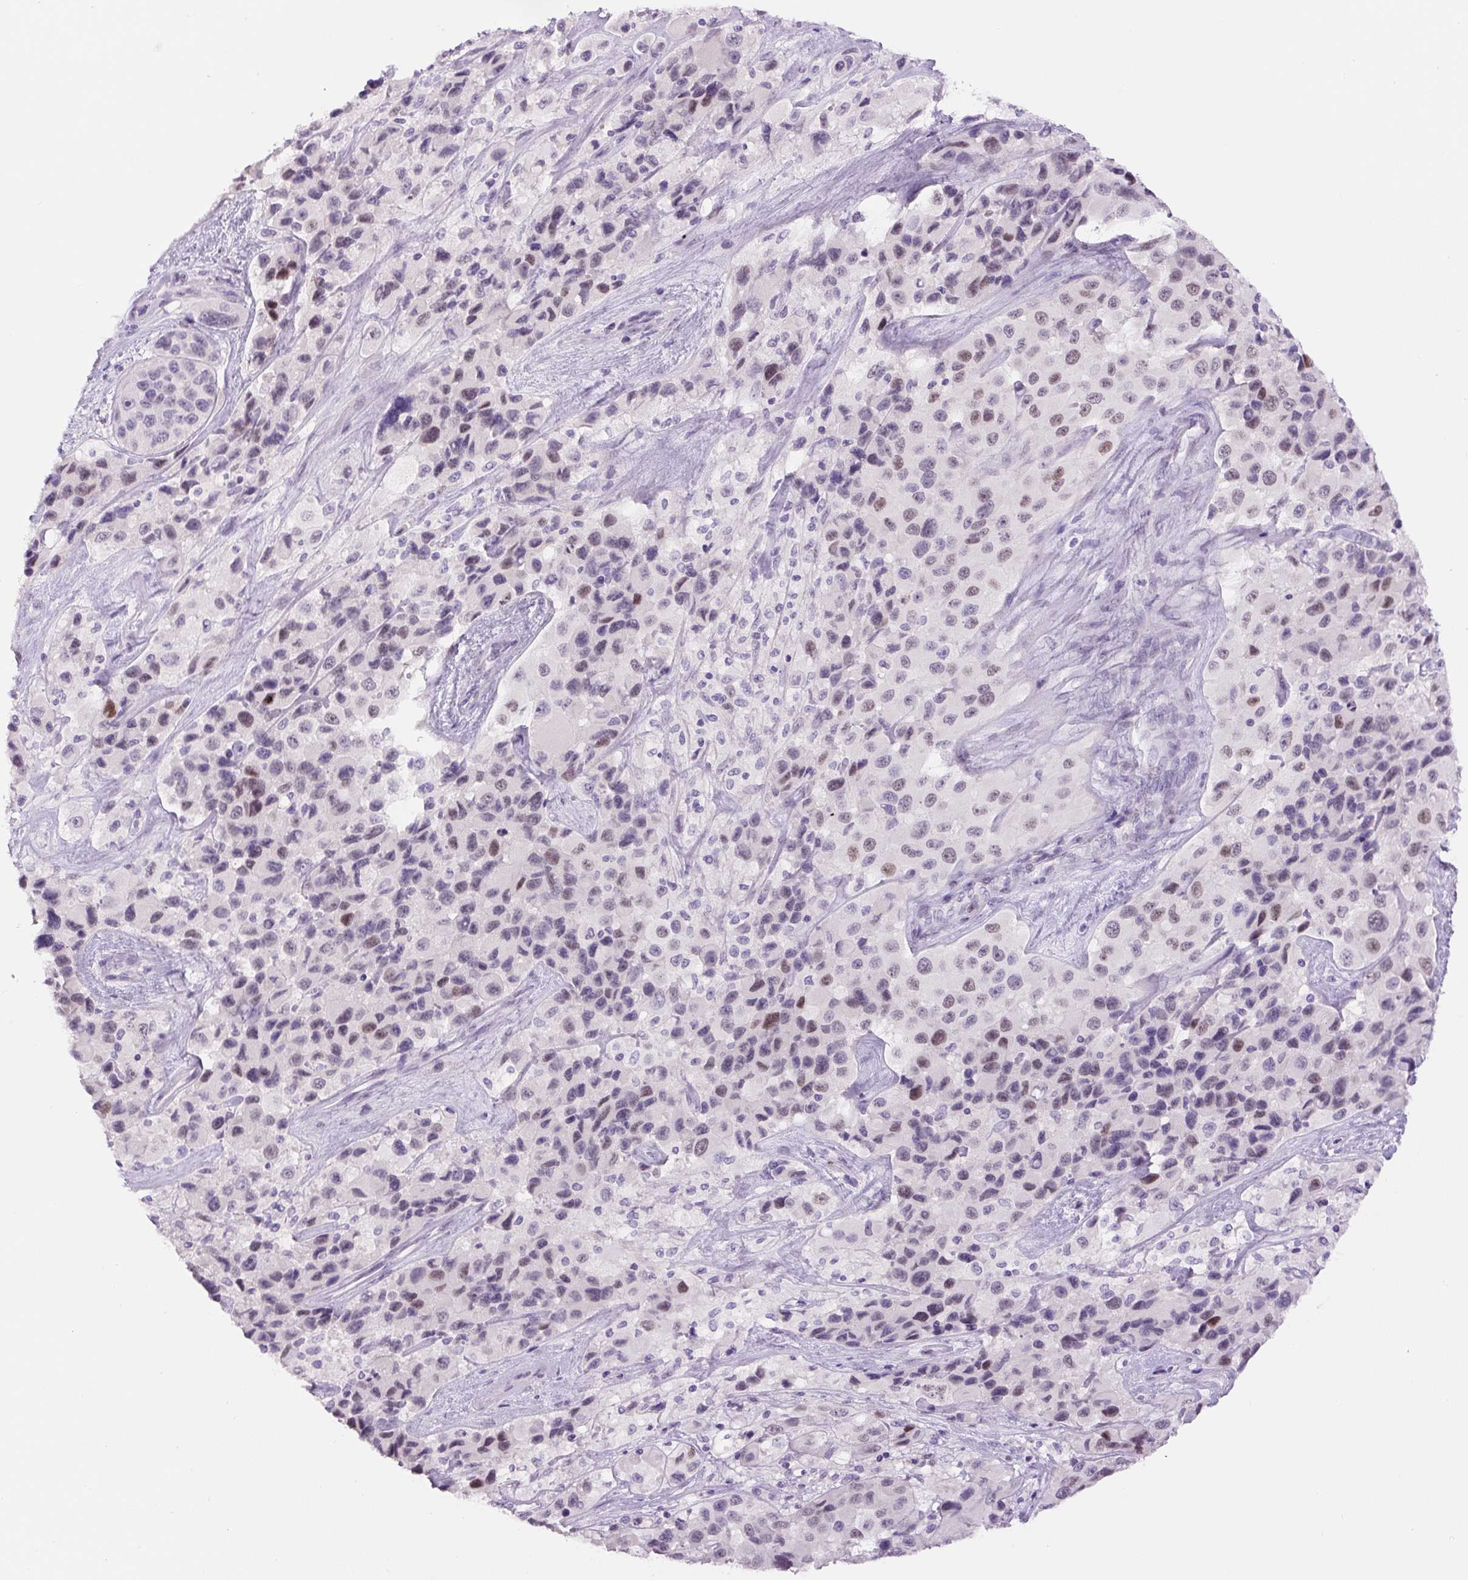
{"staining": {"intensity": "weak", "quantity": "25%-75%", "location": "nuclear"}, "tissue": "melanoma", "cell_type": "Tumor cells", "image_type": "cancer", "snomed": [{"axis": "morphology", "description": "Malignant melanoma, Metastatic site"}, {"axis": "topography", "description": "Lymph node"}], "caption": "Immunohistochemical staining of human melanoma demonstrates low levels of weak nuclear expression in approximately 25%-75% of tumor cells. The staining was performed using DAB (3,3'-diaminobenzidine), with brown indicating positive protein expression. Nuclei are stained blue with hematoxylin.", "gene": "SIX1", "patient": {"sex": "female", "age": 65}}